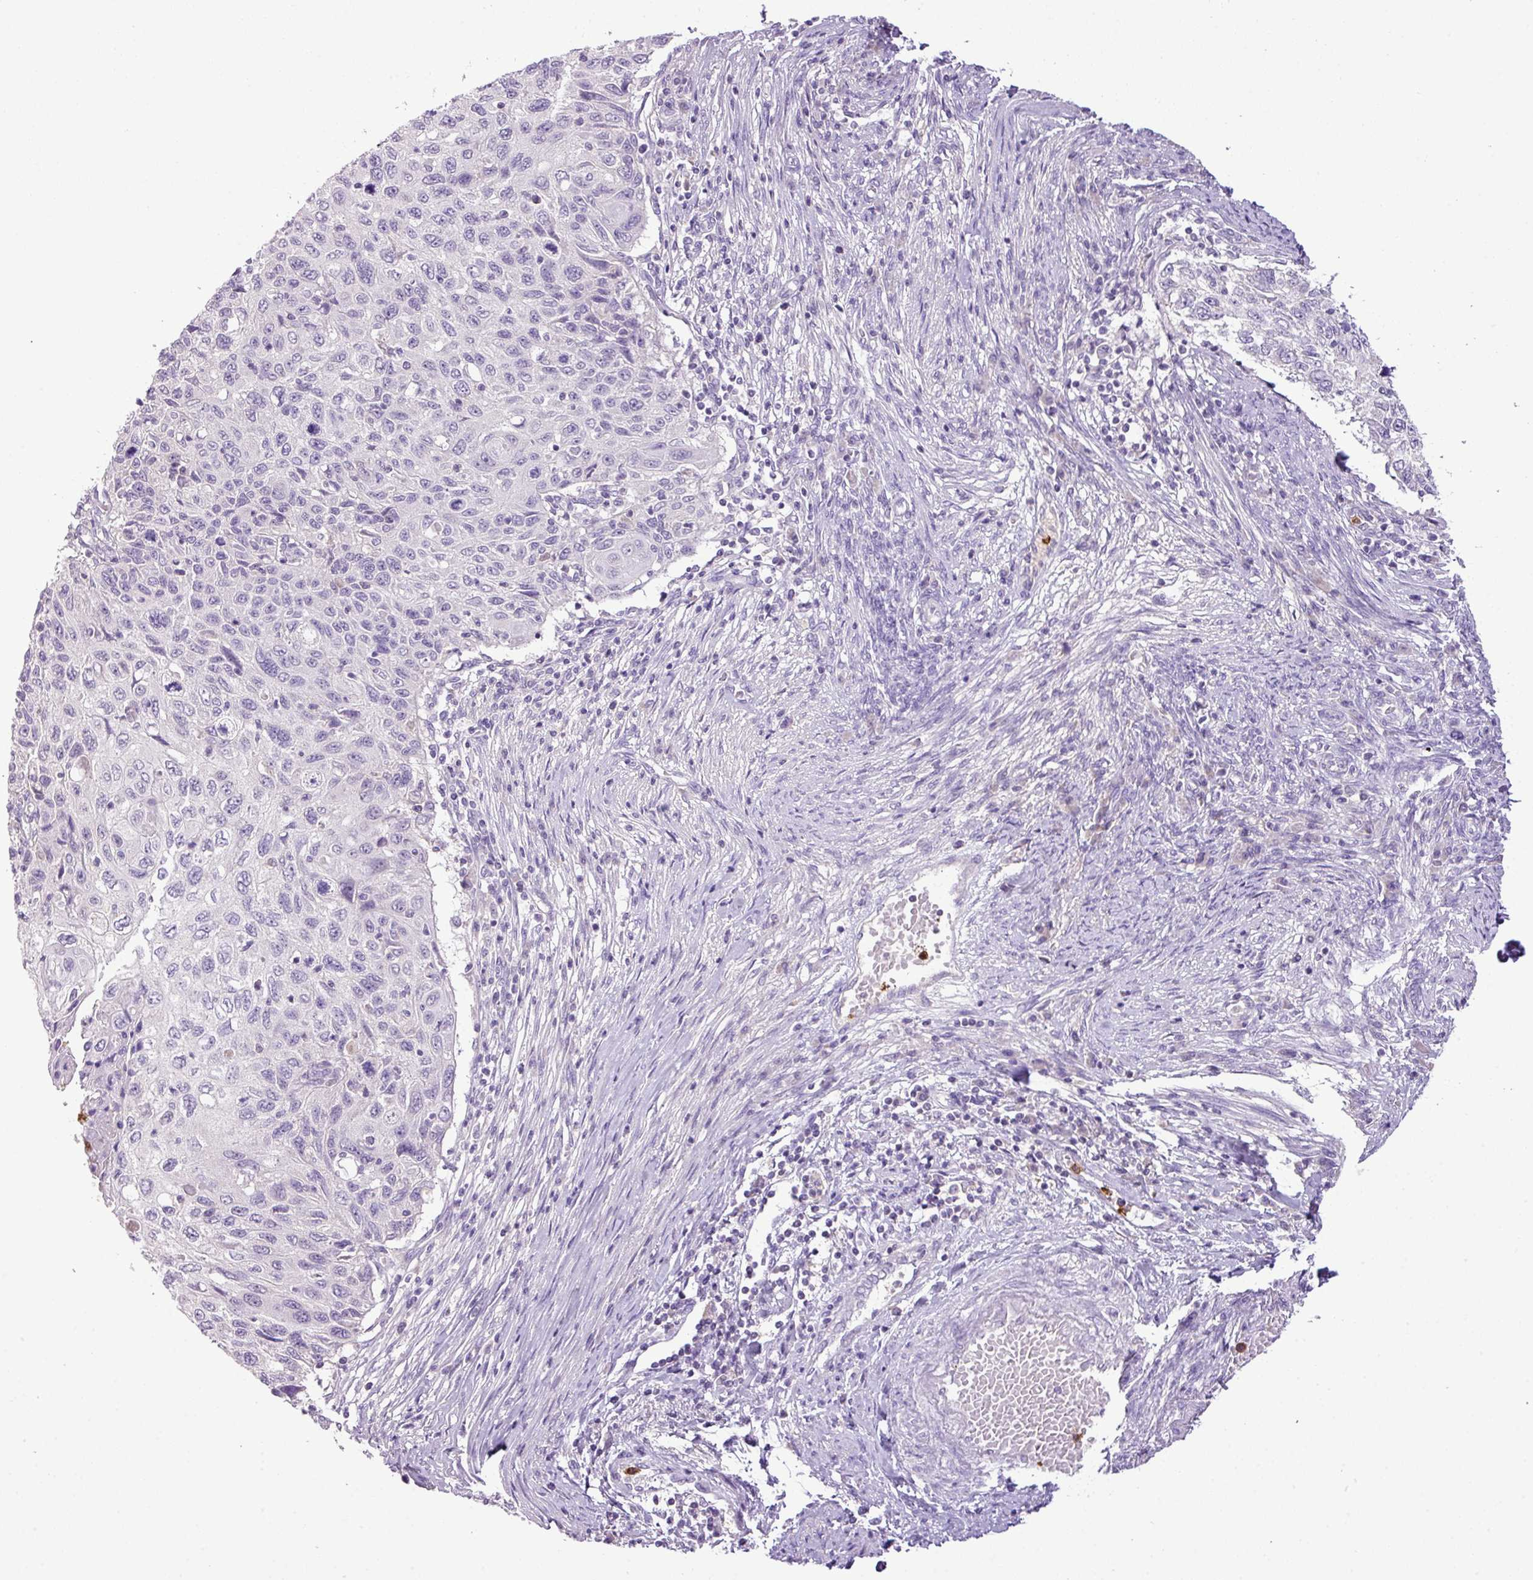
{"staining": {"intensity": "negative", "quantity": "none", "location": "none"}, "tissue": "cervical cancer", "cell_type": "Tumor cells", "image_type": "cancer", "snomed": [{"axis": "morphology", "description": "Squamous cell carcinoma, NOS"}, {"axis": "topography", "description": "Cervix"}], "caption": "Immunohistochemistry (IHC) image of neoplastic tissue: human cervical cancer (squamous cell carcinoma) stained with DAB (3,3'-diaminobenzidine) displays no significant protein expression in tumor cells. Nuclei are stained in blue.", "gene": "HTR3E", "patient": {"sex": "female", "age": 70}}